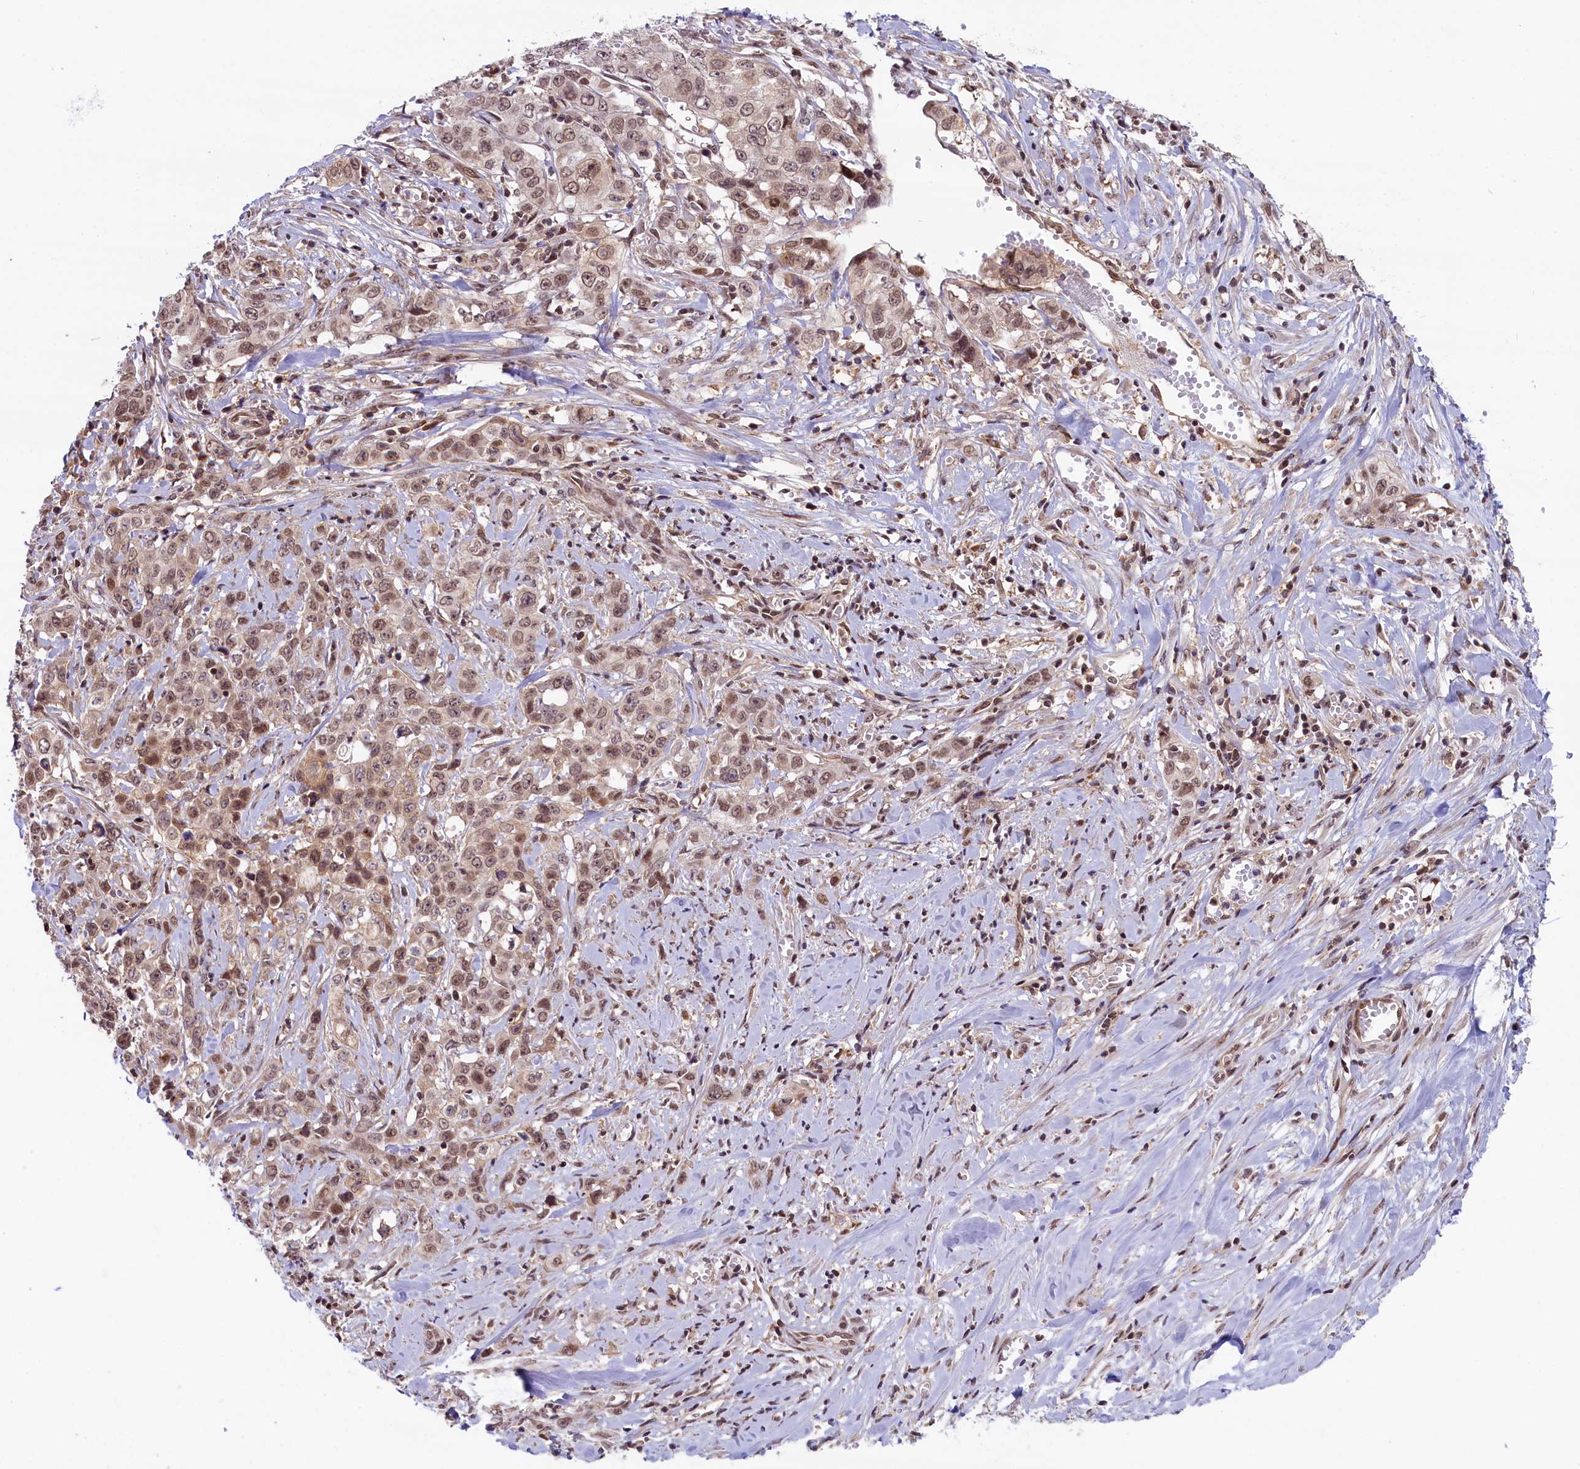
{"staining": {"intensity": "moderate", "quantity": ">75%", "location": "nuclear"}, "tissue": "stomach cancer", "cell_type": "Tumor cells", "image_type": "cancer", "snomed": [{"axis": "morphology", "description": "Adenocarcinoma, NOS"}, {"axis": "topography", "description": "Stomach, upper"}], "caption": "Protein expression analysis of human adenocarcinoma (stomach) reveals moderate nuclear expression in approximately >75% of tumor cells.", "gene": "FCHO1", "patient": {"sex": "male", "age": 62}}